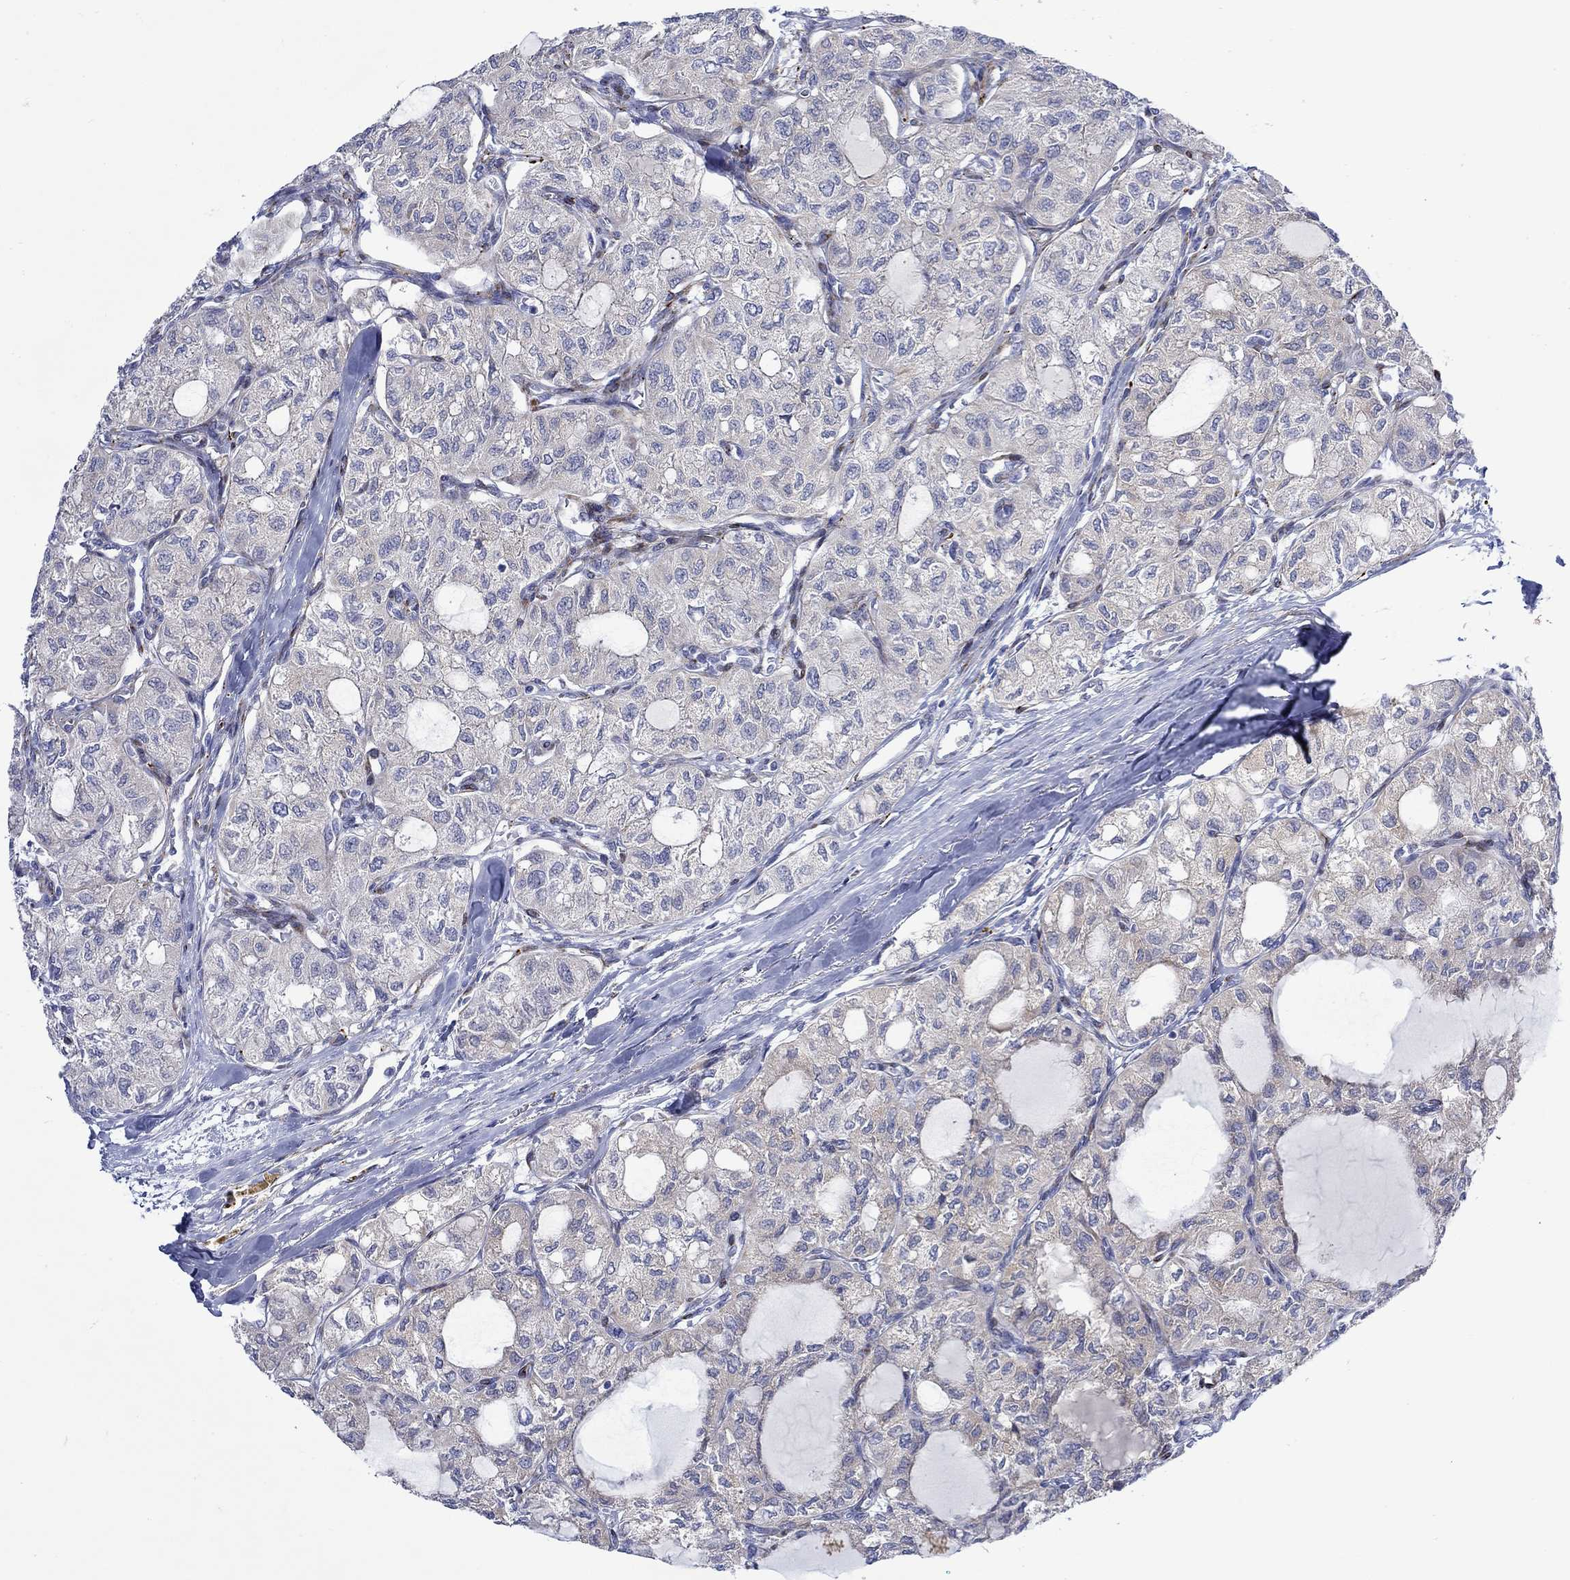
{"staining": {"intensity": "negative", "quantity": "none", "location": "none"}, "tissue": "thyroid cancer", "cell_type": "Tumor cells", "image_type": "cancer", "snomed": [{"axis": "morphology", "description": "Follicular adenoma carcinoma, NOS"}, {"axis": "topography", "description": "Thyroid gland"}], "caption": "DAB immunohistochemical staining of human thyroid cancer (follicular adenoma carcinoma) demonstrates no significant staining in tumor cells.", "gene": "KSR2", "patient": {"sex": "male", "age": 75}}